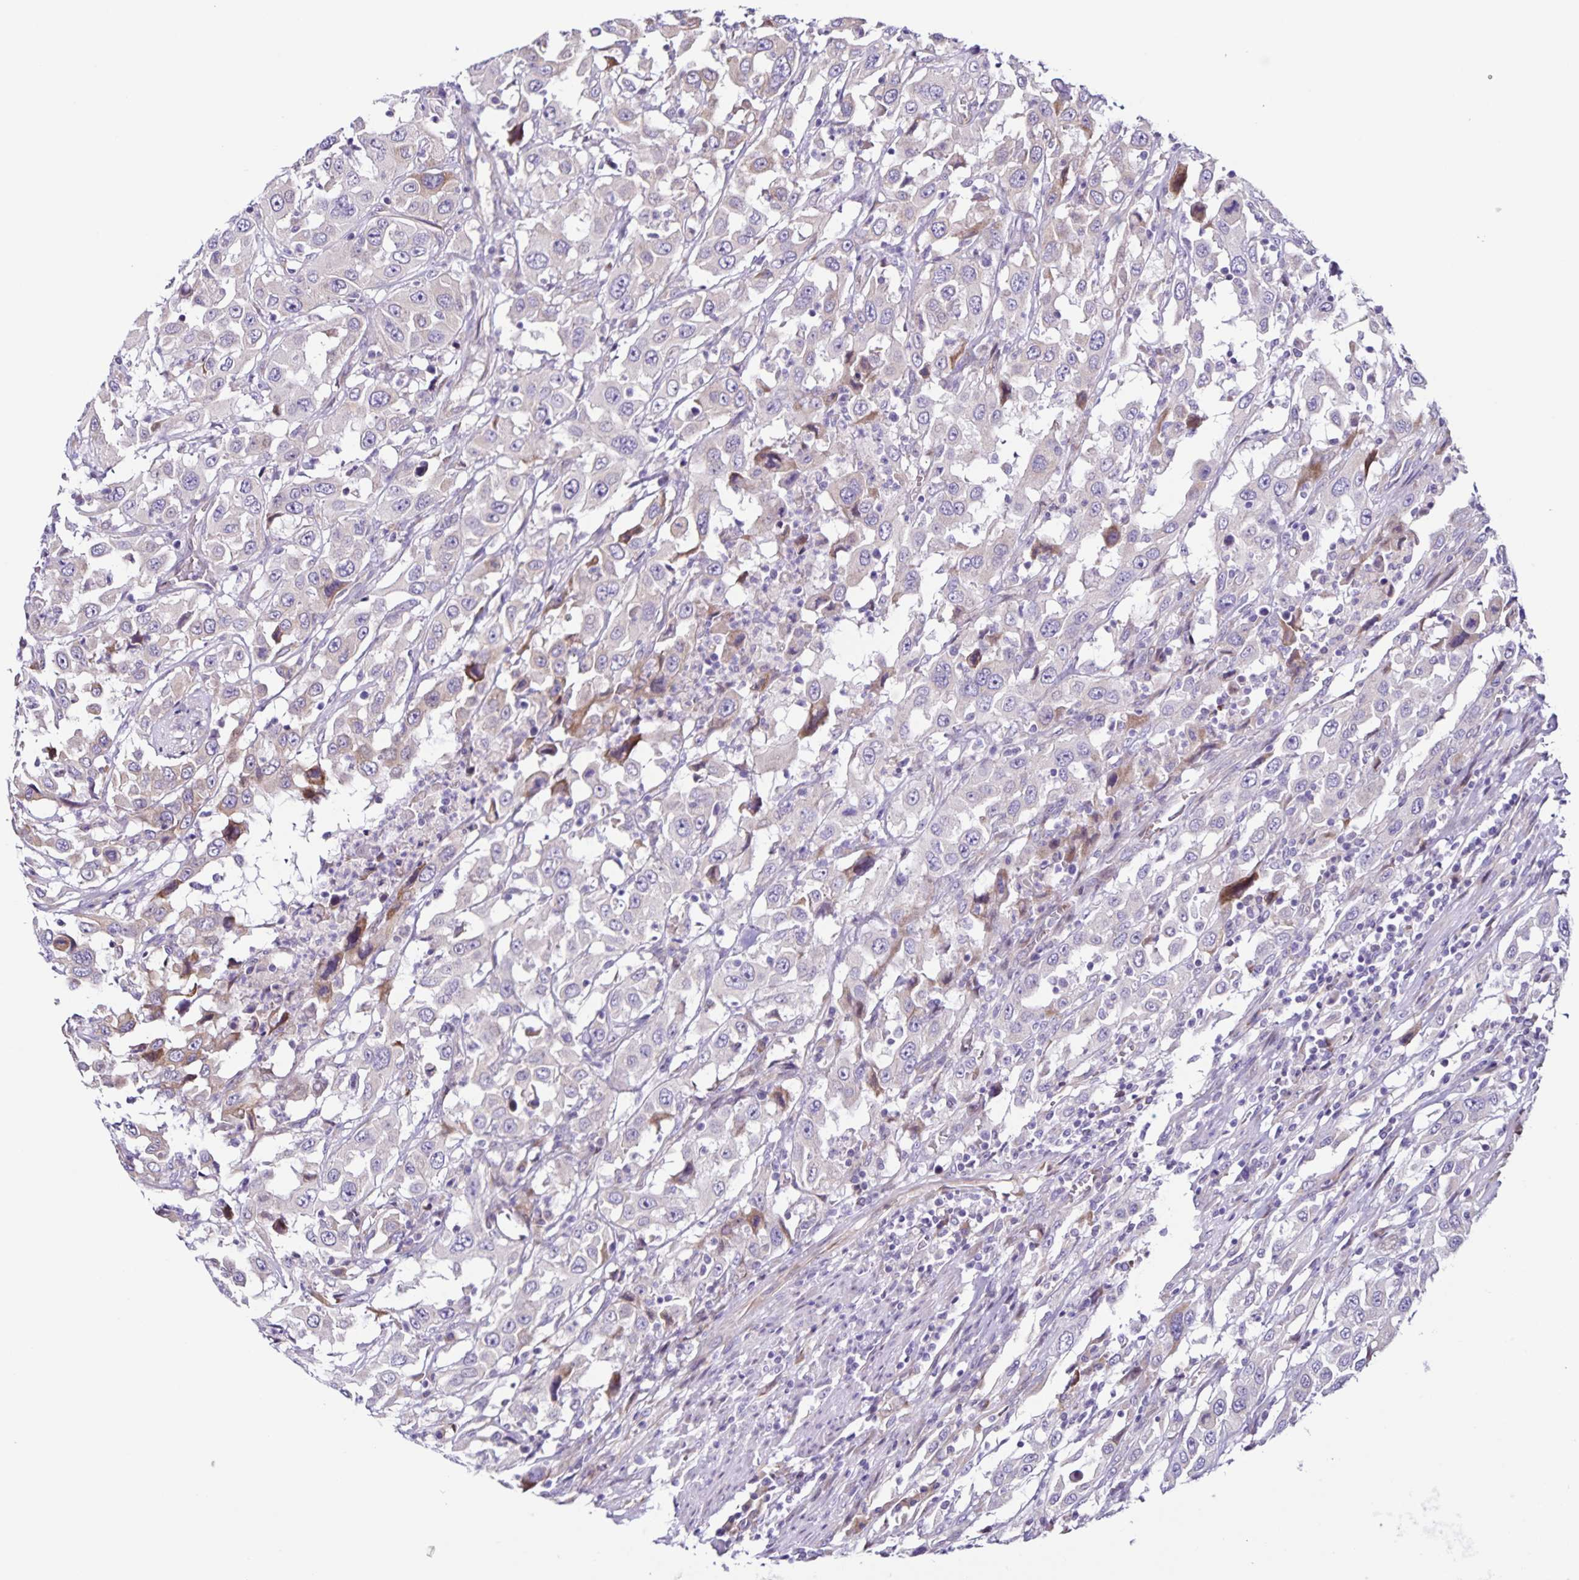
{"staining": {"intensity": "negative", "quantity": "none", "location": "none"}, "tissue": "urothelial cancer", "cell_type": "Tumor cells", "image_type": "cancer", "snomed": [{"axis": "morphology", "description": "Urothelial carcinoma, High grade"}, {"axis": "topography", "description": "Urinary bladder"}], "caption": "This histopathology image is of urothelial carcinoma (high-grade) stained with IHC to label a protein in brown with the nuclei are counter-stained blue. There is no positivity in tumor cells. (Immunohistochemistry (ihc), brightfield microscopy, high magnification).", "gene": "RNFT2", "patient": {"sex": "male", "age": 61}}